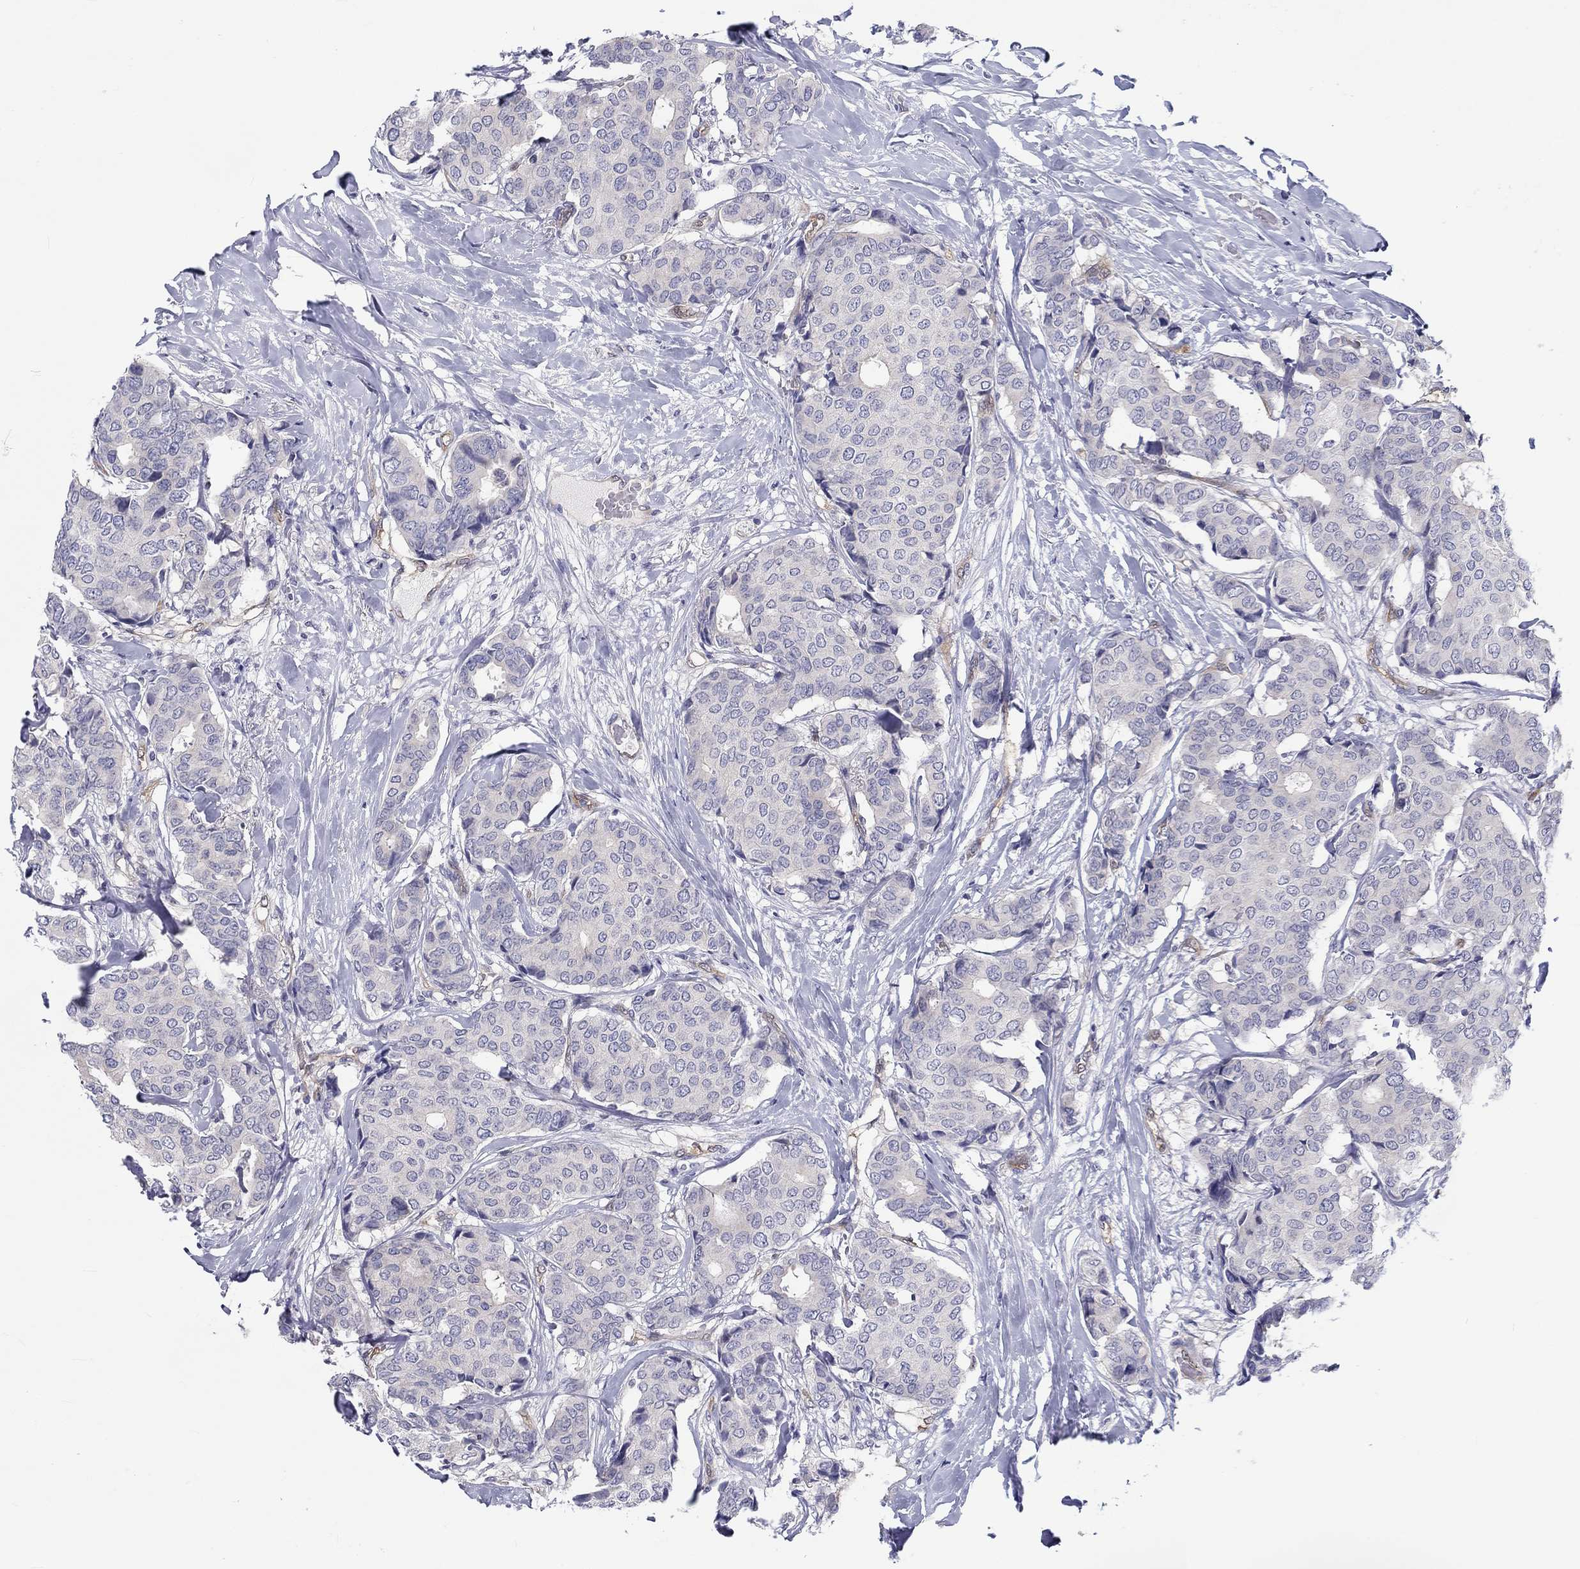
{"staining": {"intensity": "negative", "quantity": "none", "location": "none"}, "tissue": "breast cancer", "cell_type": "Tumor cells", "image_type": "cancer", "snomed": [{"axis": "morphology", "description": "Duct carcinoma"}, {"axis": "topography", "description": "Breast"}], "caption": "Immunohistochemistry micrograph of intraductal carcinoma (breast) stained for a protein (brown), which displays no positivity in tumor cells.", "gene": "ABCG4", "patient": {"sex": "female", "age": 75}}